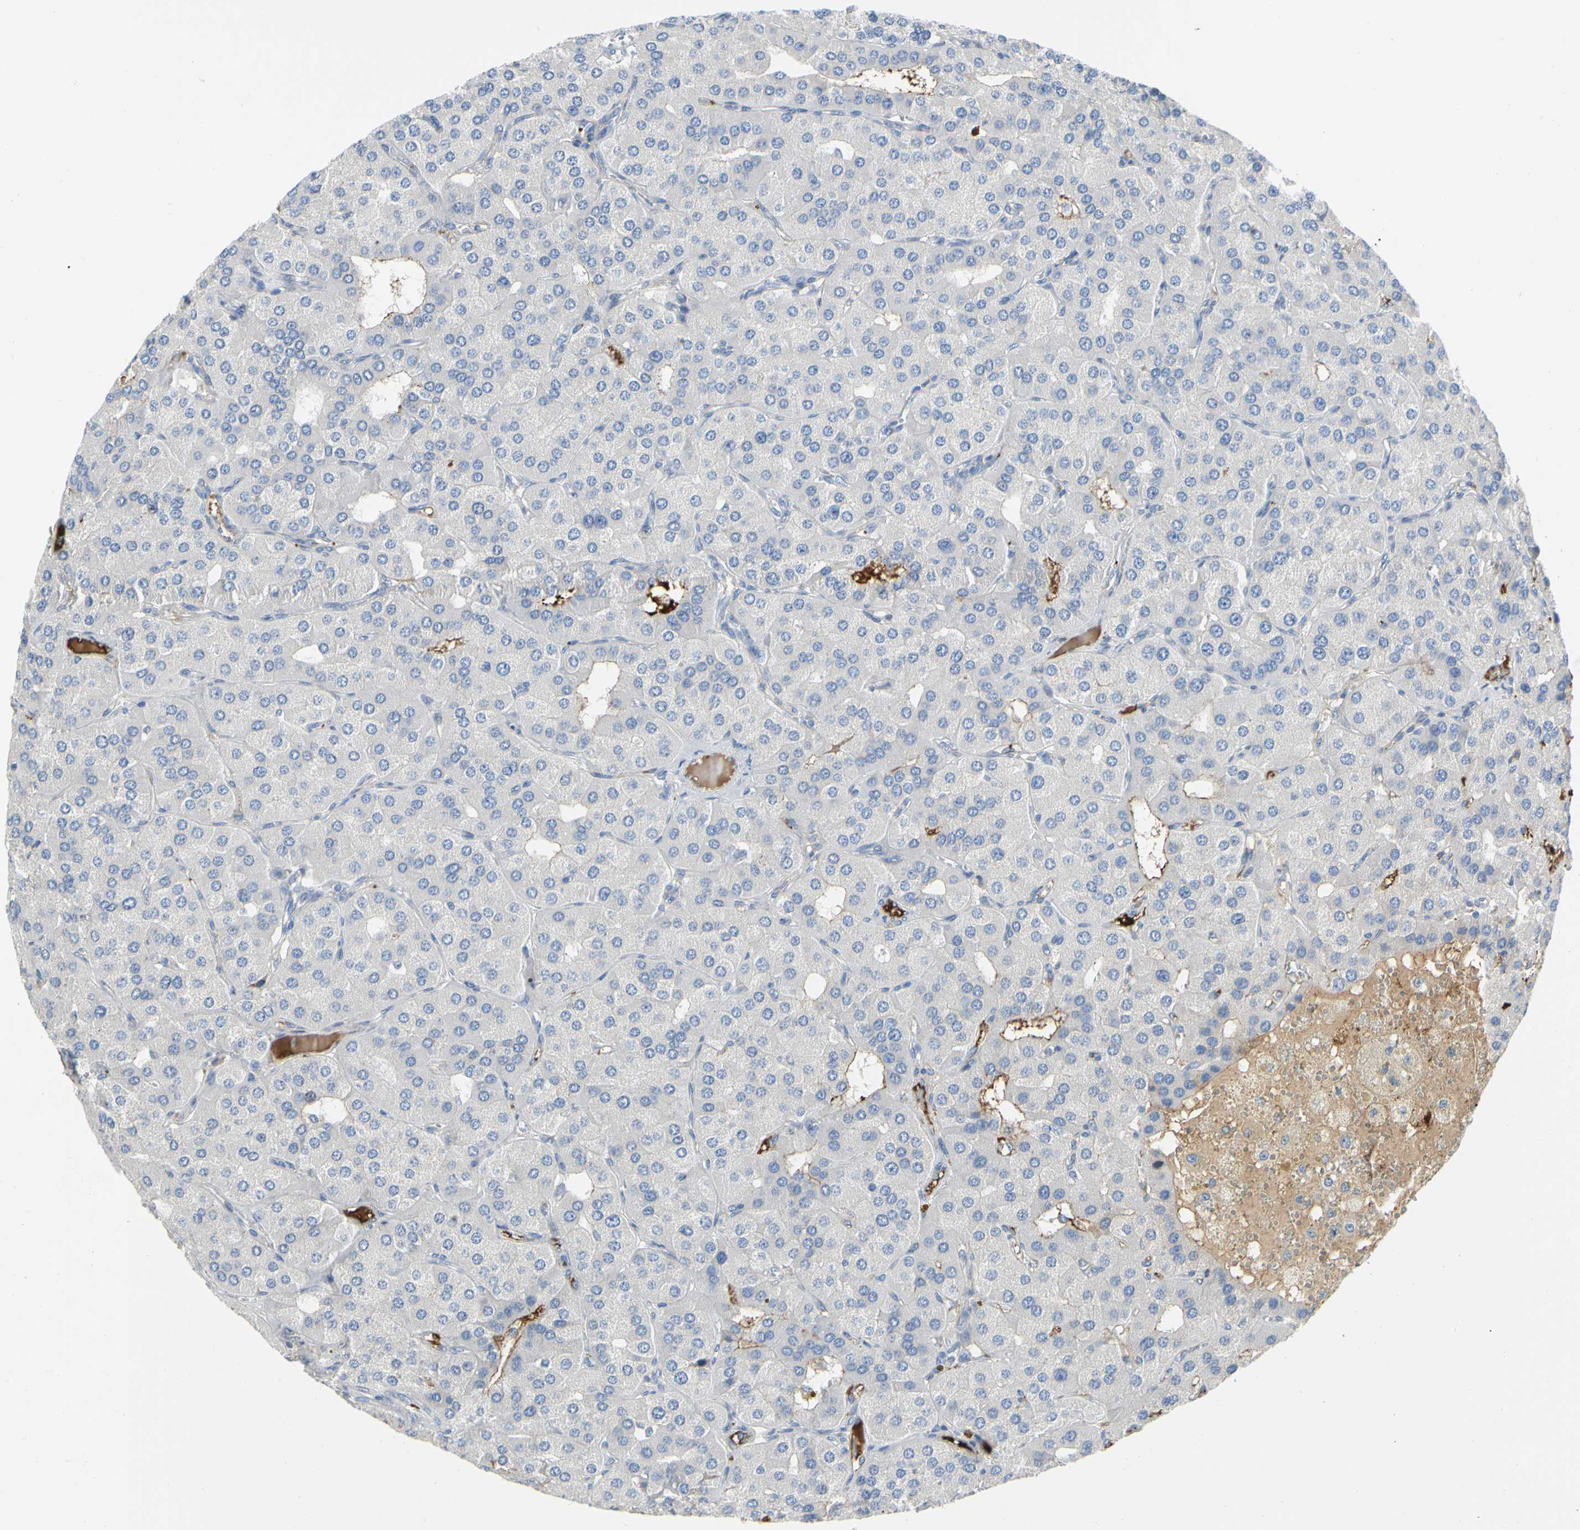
{"staining": {"intensity": "strong", "quantity": ">75%", "location": "cytoplasmic/membranous"}, "tissue": "parathyroid gland", "cell_type": "Glandular cells", "image_type": "normal", "snomed": [{"axis": "morphology", "description": "Normal tissue, NOS"}, {"axis": "morphology", "description": "Adenoma, NOS"}, {"axis": "topography", "description": "Parathyroid gland"}], "caption": "Glandular cells demonstrate high levels of strong cytoplasmic/membranous staining in about >75% of cells in benign parathyroid gland. Using DAB (3,3'-diaminobenzidine) (brown) and hematoxylin (blue) stains, captured at high magnification using brightfield microscopy.", "gene": "FGB", "patient": {"sex": "female", "age": 86}}